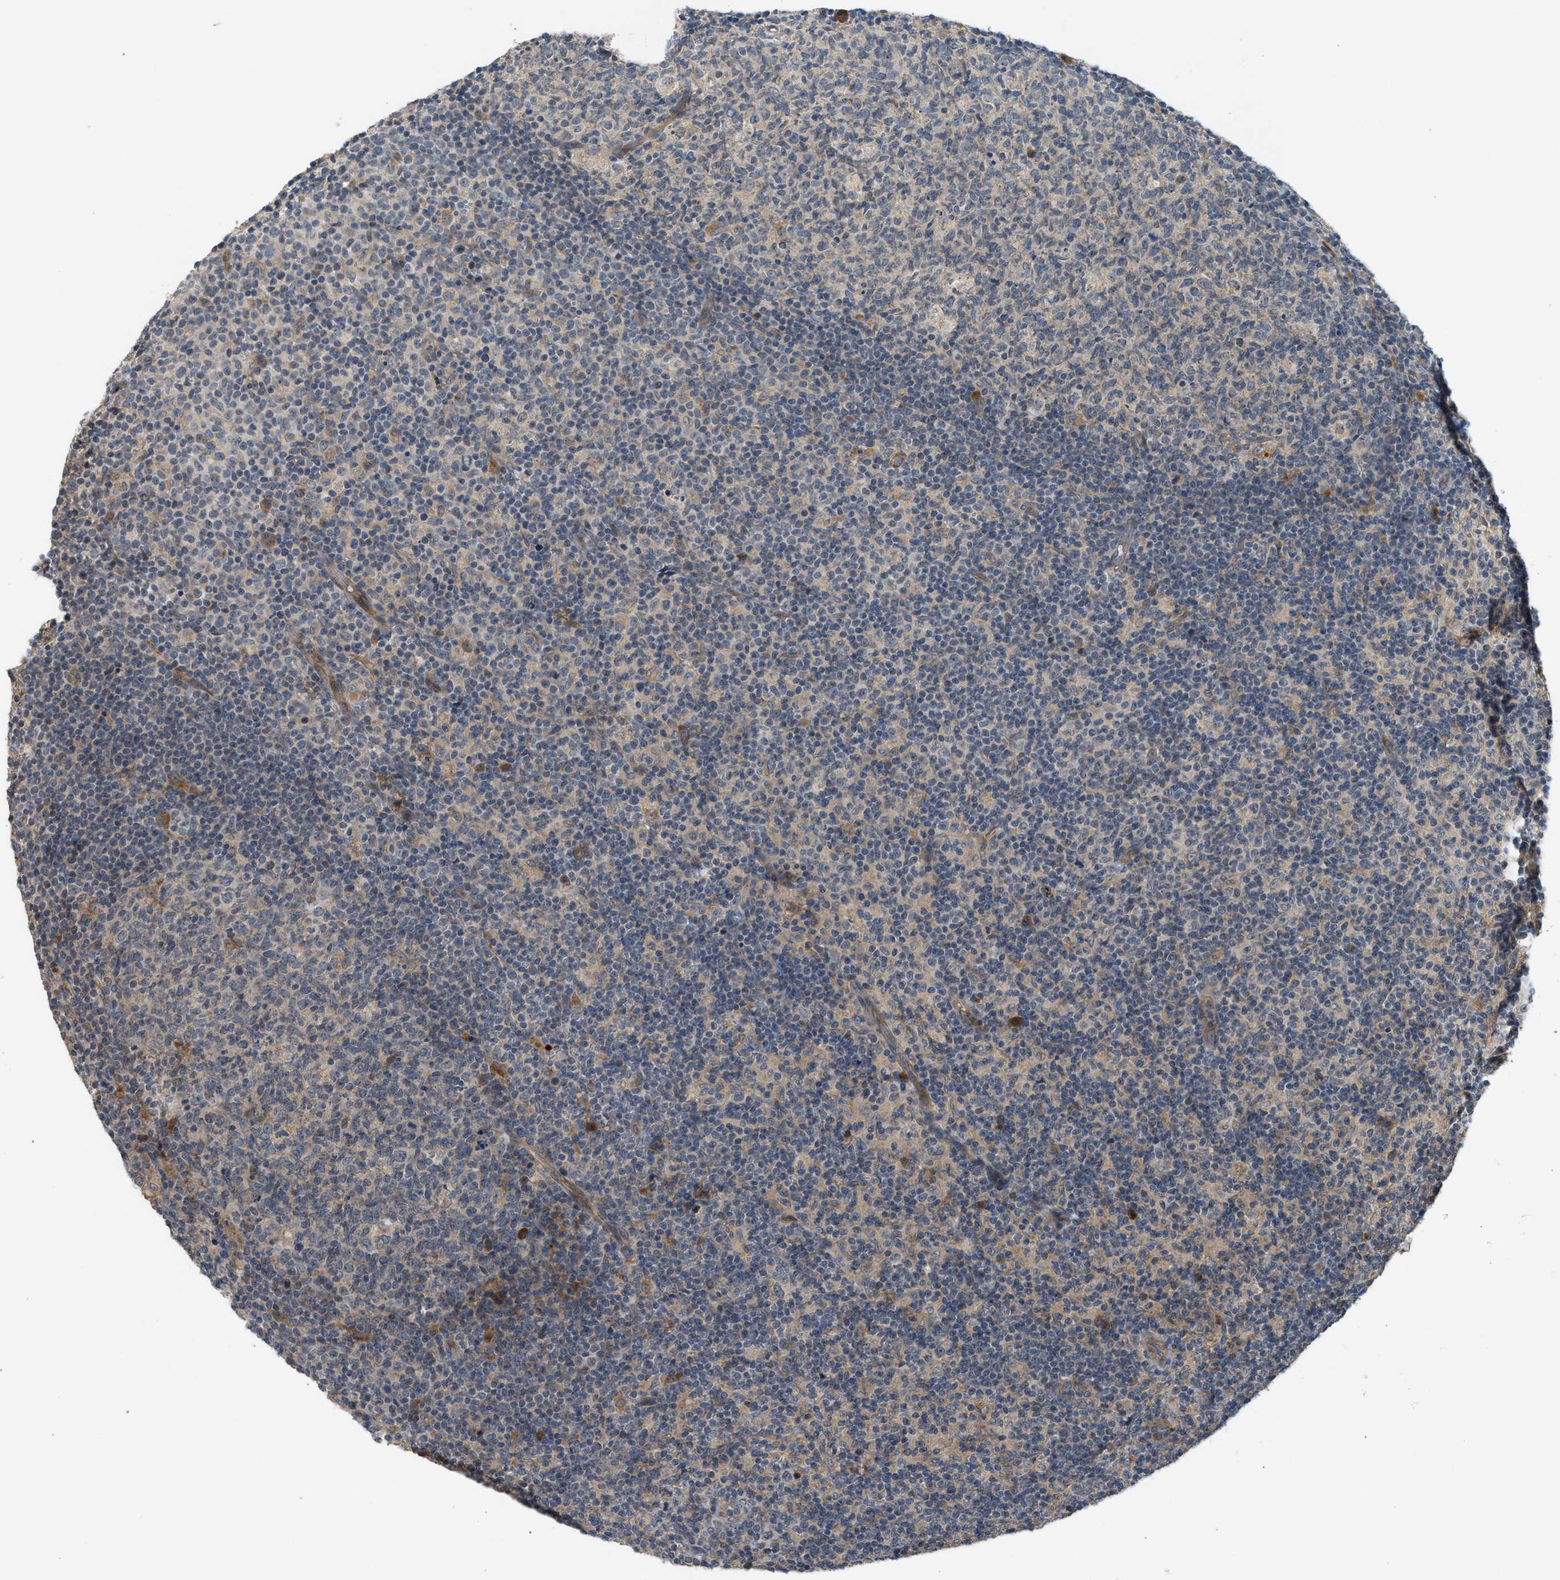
{"staining": {"intensity": "weak", "quantity": "<25%", "location": "cytoplasmic/membranous"}, "tissue": "lymph node", "cell_type": "Germinal center cells", "image_type": "normal", "snomed": [{"axis": "morphology", "description": "Normal tissue, NOS"}, {"axis": "morphology", "description": "Inflammation, NOS"}, {"axis": "topography", "description": "Lymph node"}], "caption": "Immunohistochemical staining of benign lymph node reveals no significant positivity in germinal center cells.", "gene": "ADCY8", "patient": {"sex": "male", "age": 55}}